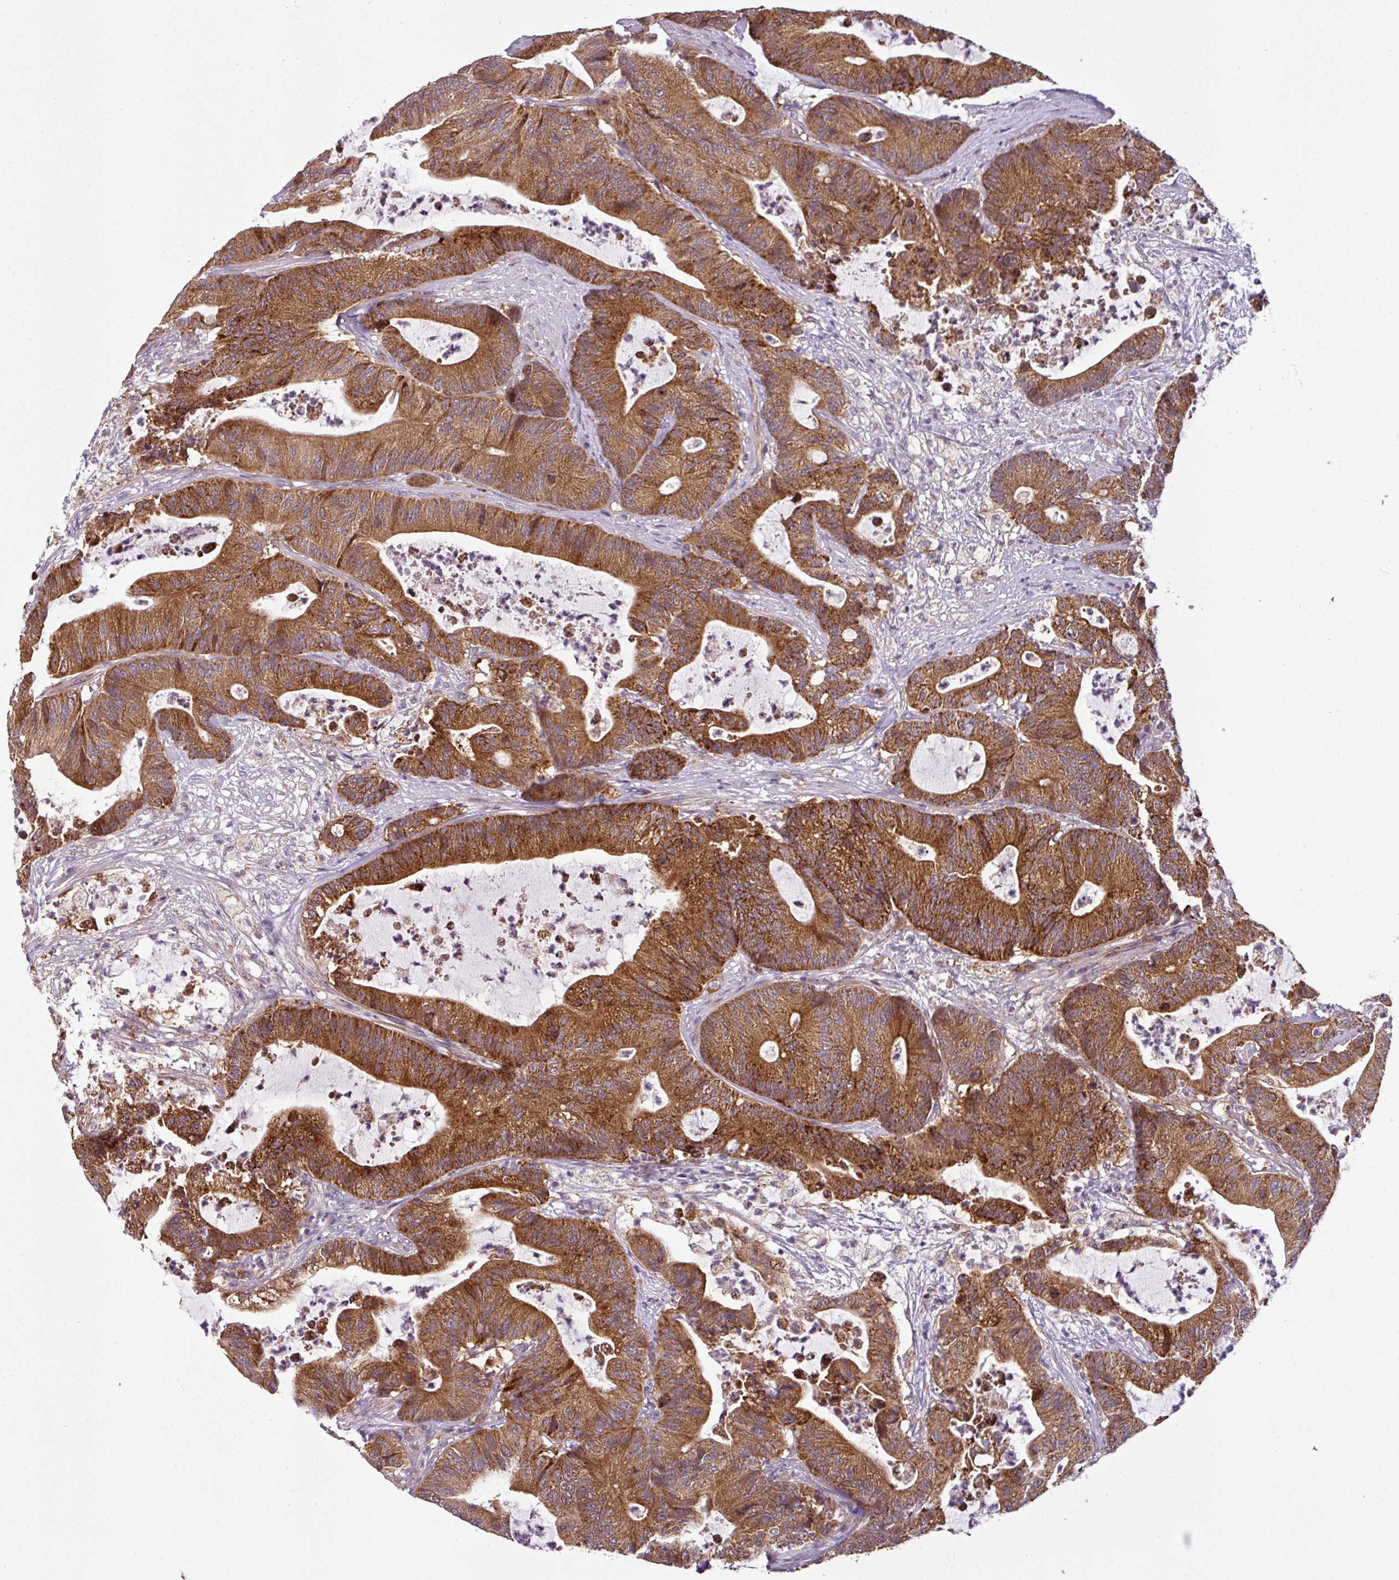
{"staining": {"intensity": "strong", "quantity": ">75%", "location": "cytoplasmic/membranous"}, "tissue": "colorectal cancer", "cell_type": "Tumor cells", "image_type": "cancer", "snomed": [{"axis": "morphology", "description": "Adenocarcinoma, NOS"}, {"axis": "topography", "description": "Colon"}], "caption": "High-magnification brightfield microscopy of adenocarcinoma (colorectal) stained with DAB (brown) and counterstained with hematoxylin (blue). tumor cells exhibit strong cytoplasmic/membranous expression is identified in about>75% of cells.", "gene": "PRELID3B", "patient": {"sex": "female", "age": 84}}